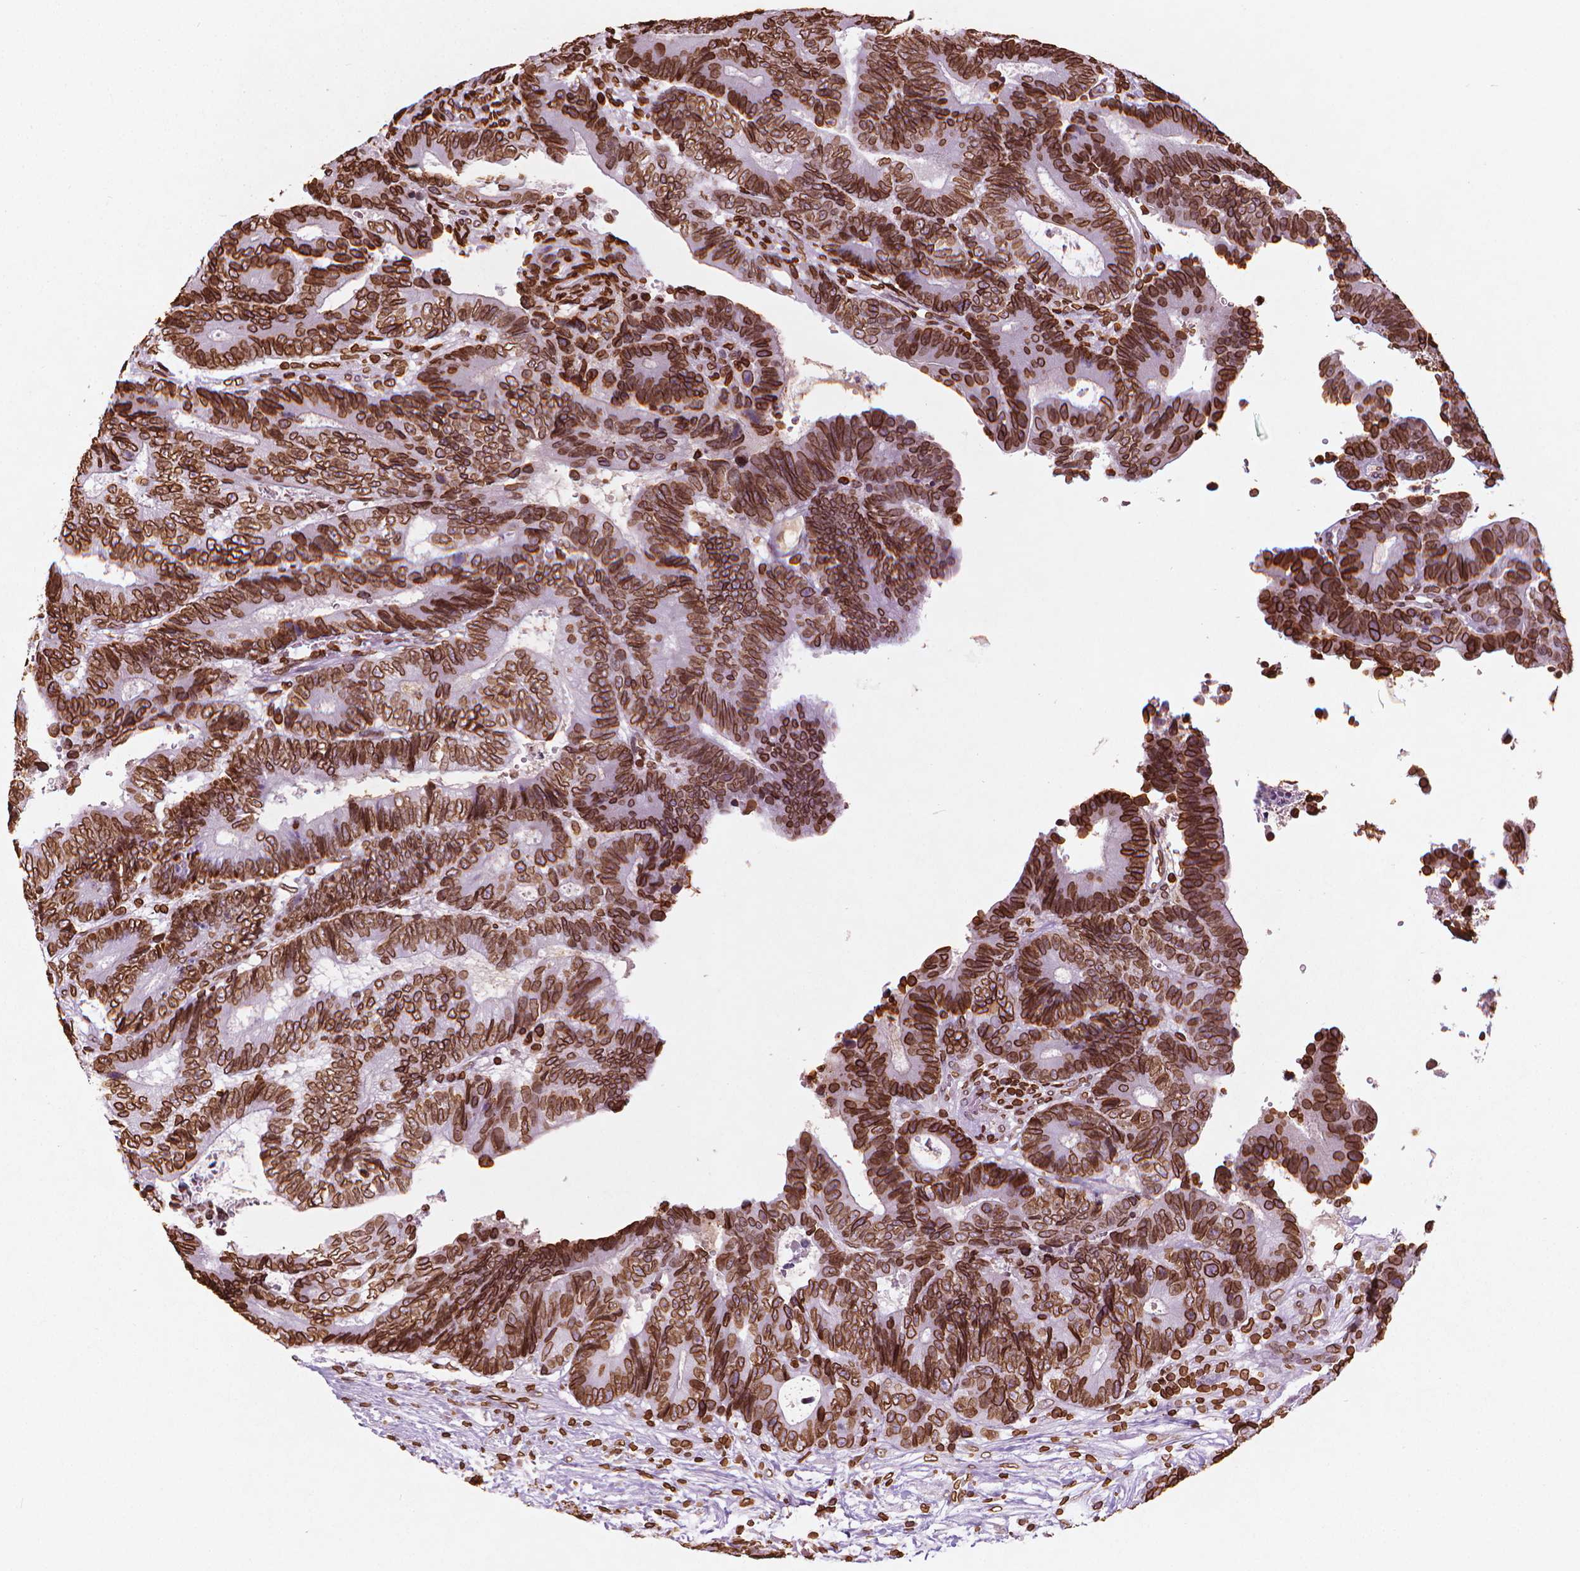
{"staining": {"intensity": "strong", "quantity": ">75%", "location": "cytoplasmic/membranous,nuclear"}, "tissue": "colorectal cancer", "cell_type": "Tumor cells", "image_type": "cancer", "snomed": [{"axis": "morphology", "description": "Adenocarcinoma, NOS"}, {"axis": "topography", "description": "Colon"}], "caption": "The immunohistochemical stain highlights strong cytoplasmic/membranous and nuclear positivity in tumor cells of colorectal cancer (adenocarcinoma) tissue. The staining is performed using DAB (3,3'-diaminobenzidine) brown chromogen to label protein expression. The nuclei are counter-stained blue using hematoxylin.", "gene": "LMNB1", "patient": {"sex": "female", "age": 48}}